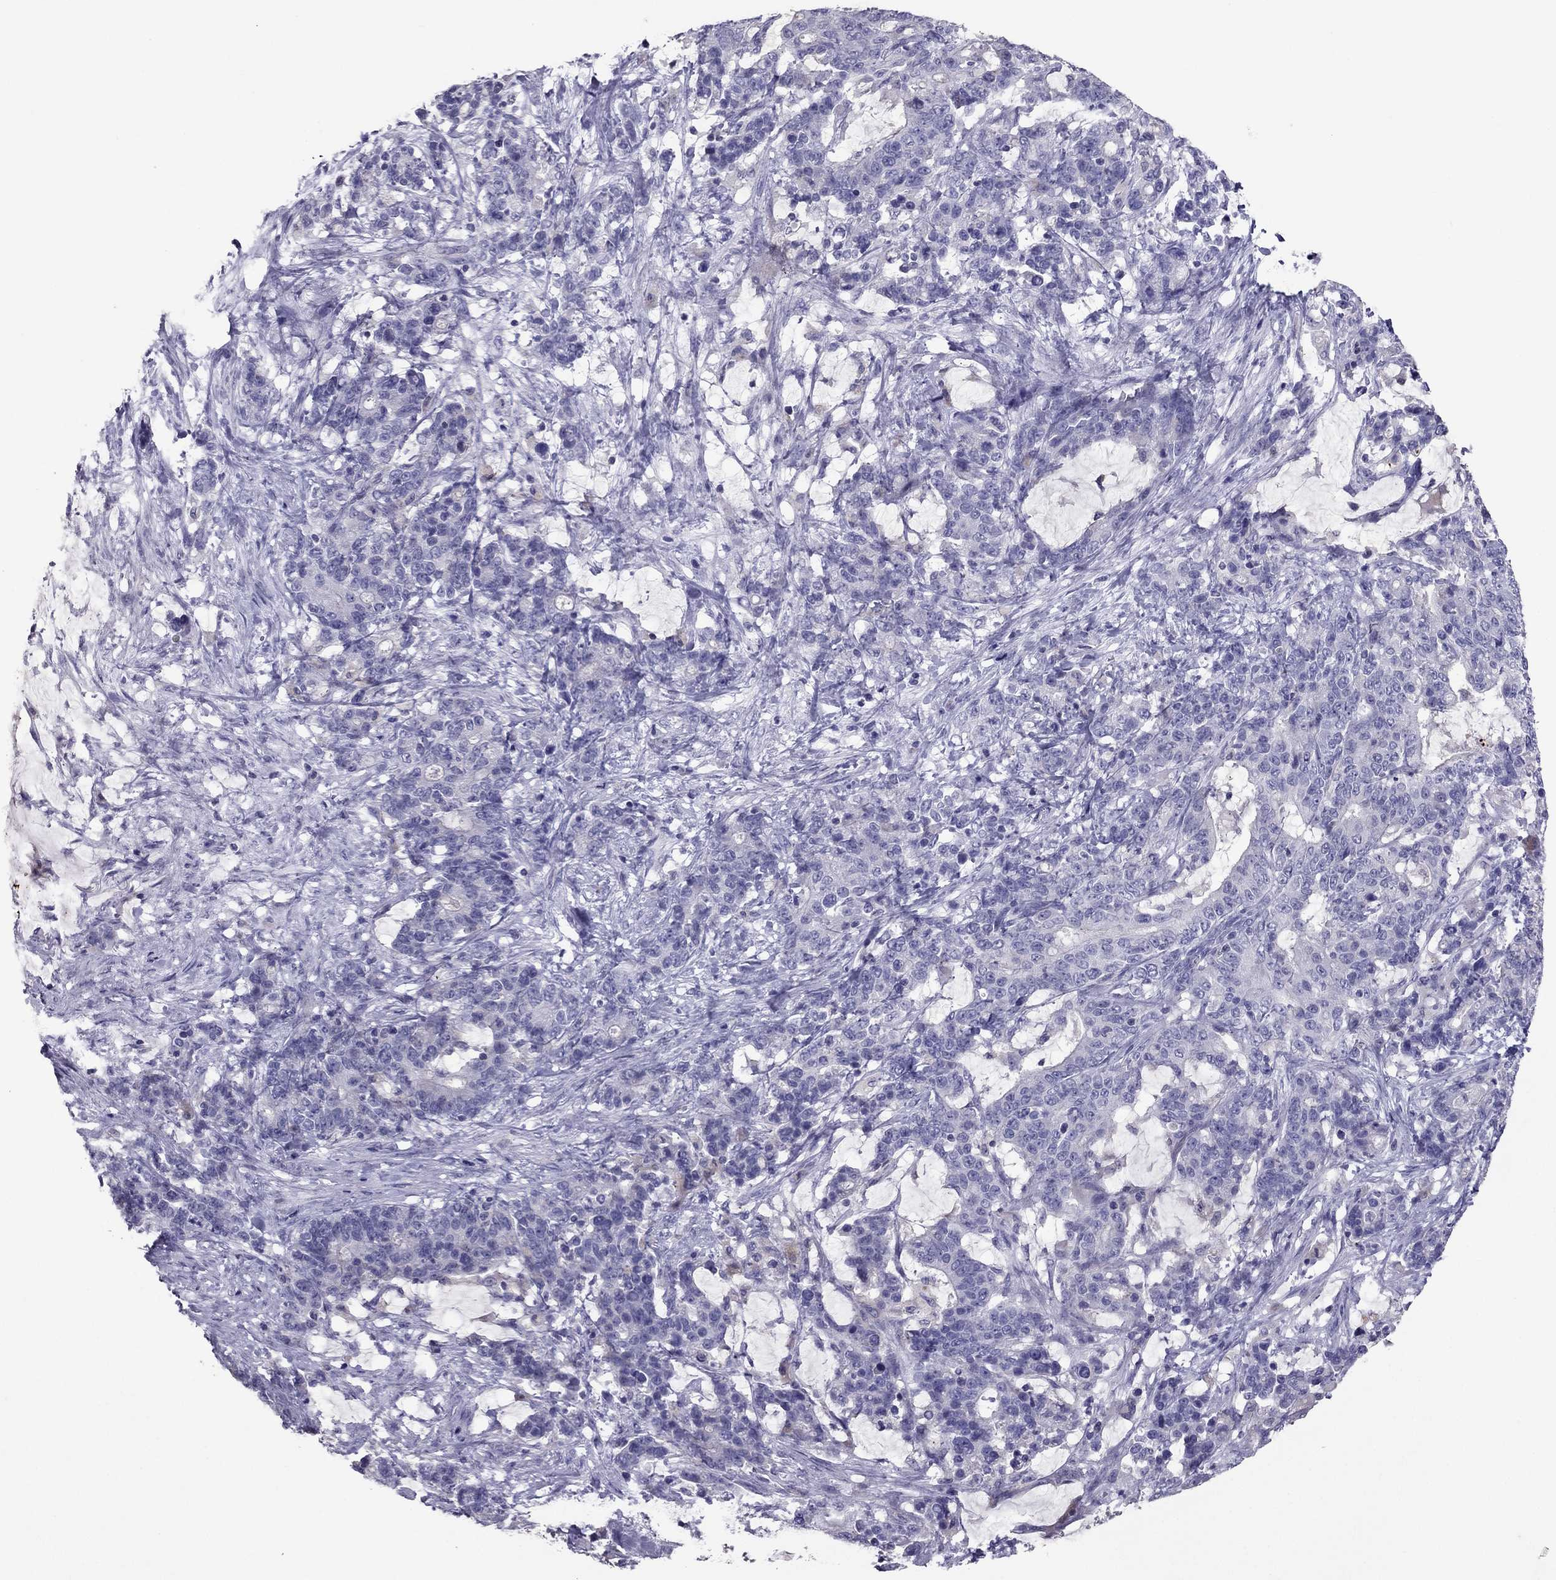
{"staining": {"intensity": "negative", "quantity": "none", "location": "none"}, "tissue": "stomach cancer", "cell_type": "Tumor cells", "image_type": "cancer", "snomed": [{"axis": "morphology", "description": "Normal tissue, NOS"}, {"axis": "morphology", "description": "Adenocarcinoma, NOS"}, {"axis": "topography", "description": "Stomach"}], "caption": "This is a micrograph of IHC staining of stomach adenocarcinoma, which shows no staining in tumor cells.", "gene": "RGS8", "patient": {"sex": "female", "age": 64}}